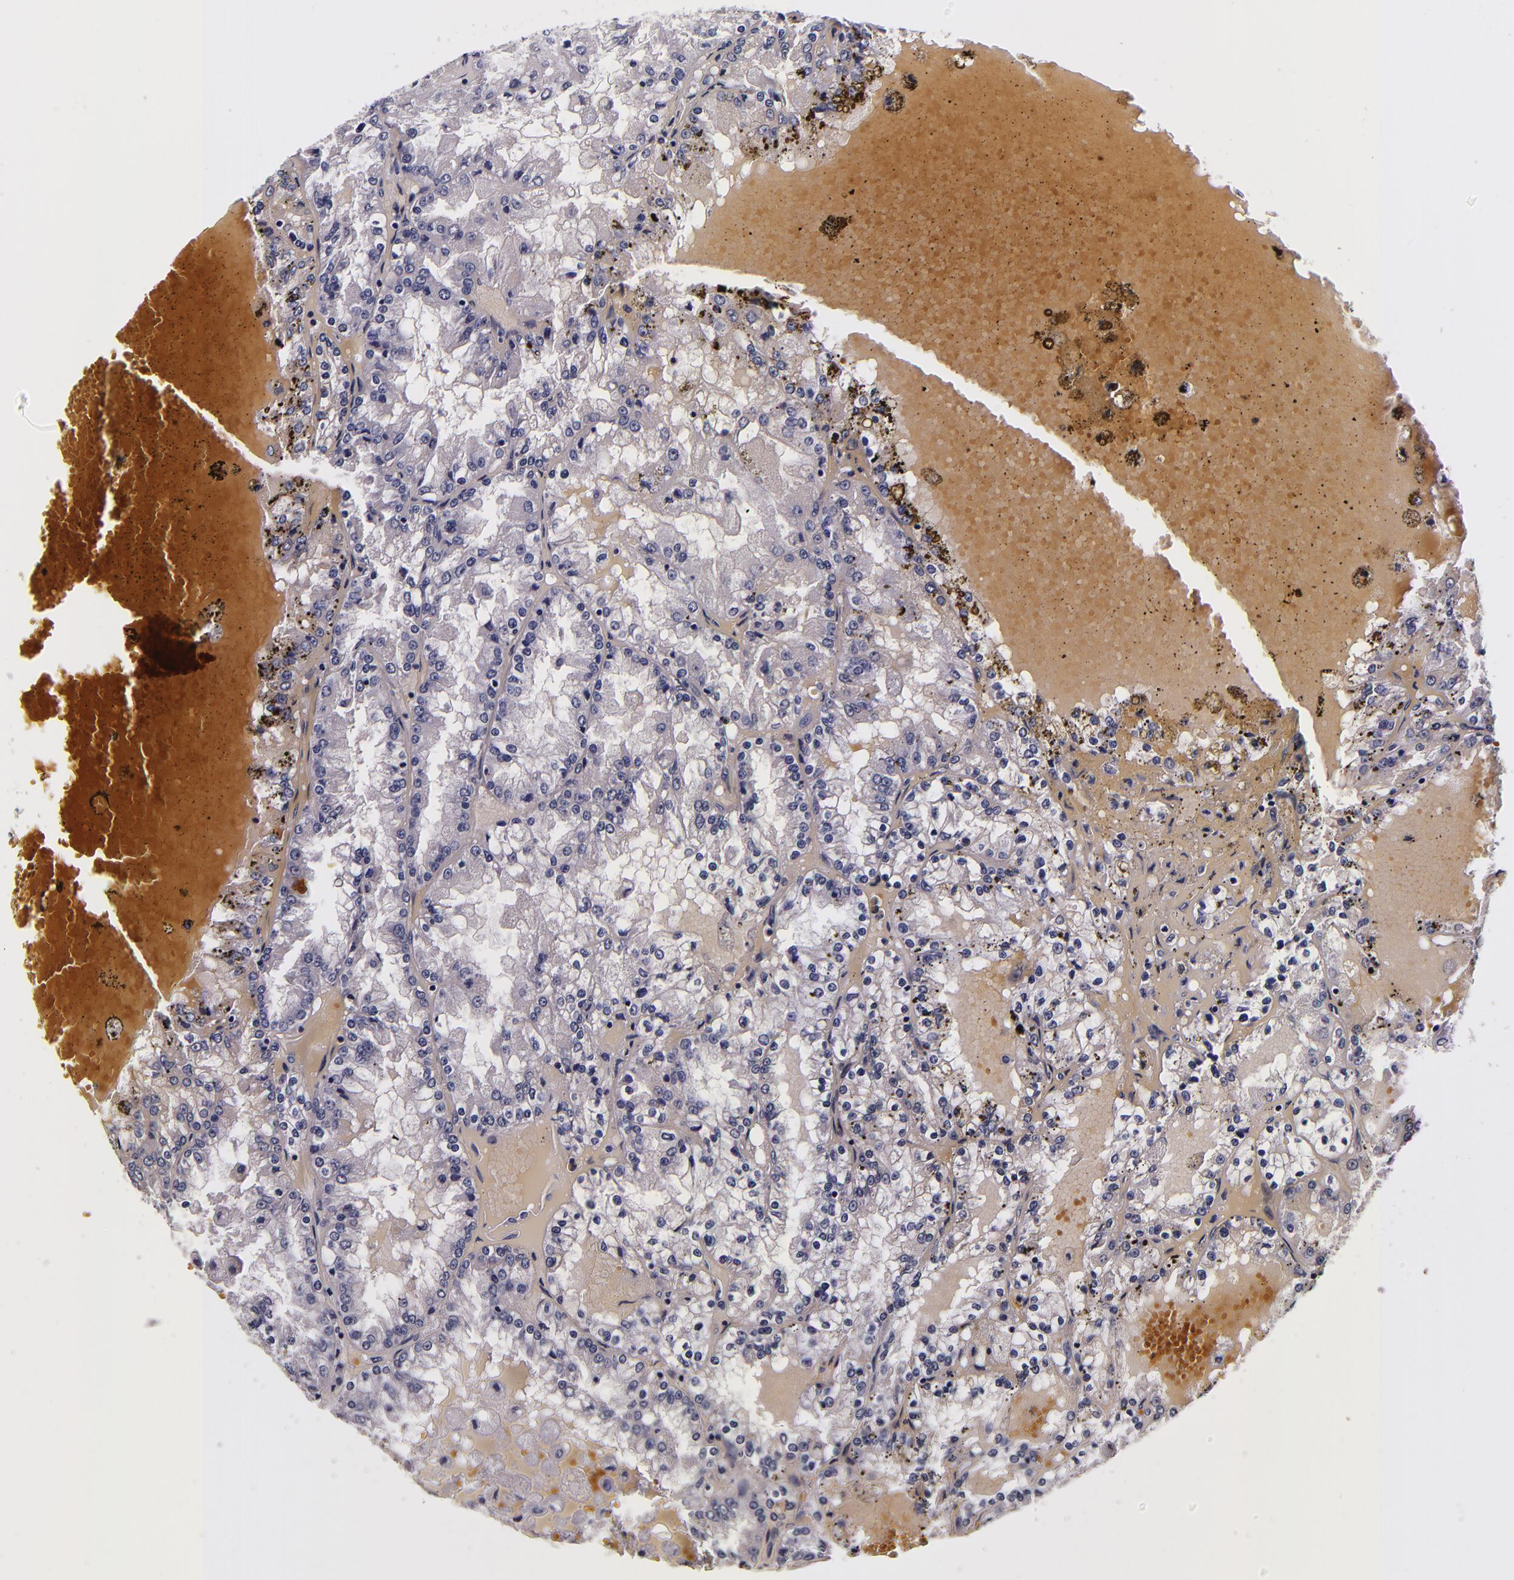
{"staining": {"intensity": "negative", "quantity": "none", "location": "none"}, "tissue": "renal cancer", "cell_type": "Tumor cells", "image_type": "cancer", "snomed": [{"axis": "morphology", "description": "Adenocarcinoma, NOS"}, {"axis": "topography", "description": "Kidney"}], "caption": "Micrograph shows no significant protein expression in tumor cells of renal cancer (adenocarcinoma). (DAB (3,3'-diaminobenzidine) immunohistochemistry with hematoxylin counter stain).", "gene": "FBN1", "patient": {"sex": "female", "age": 56}}